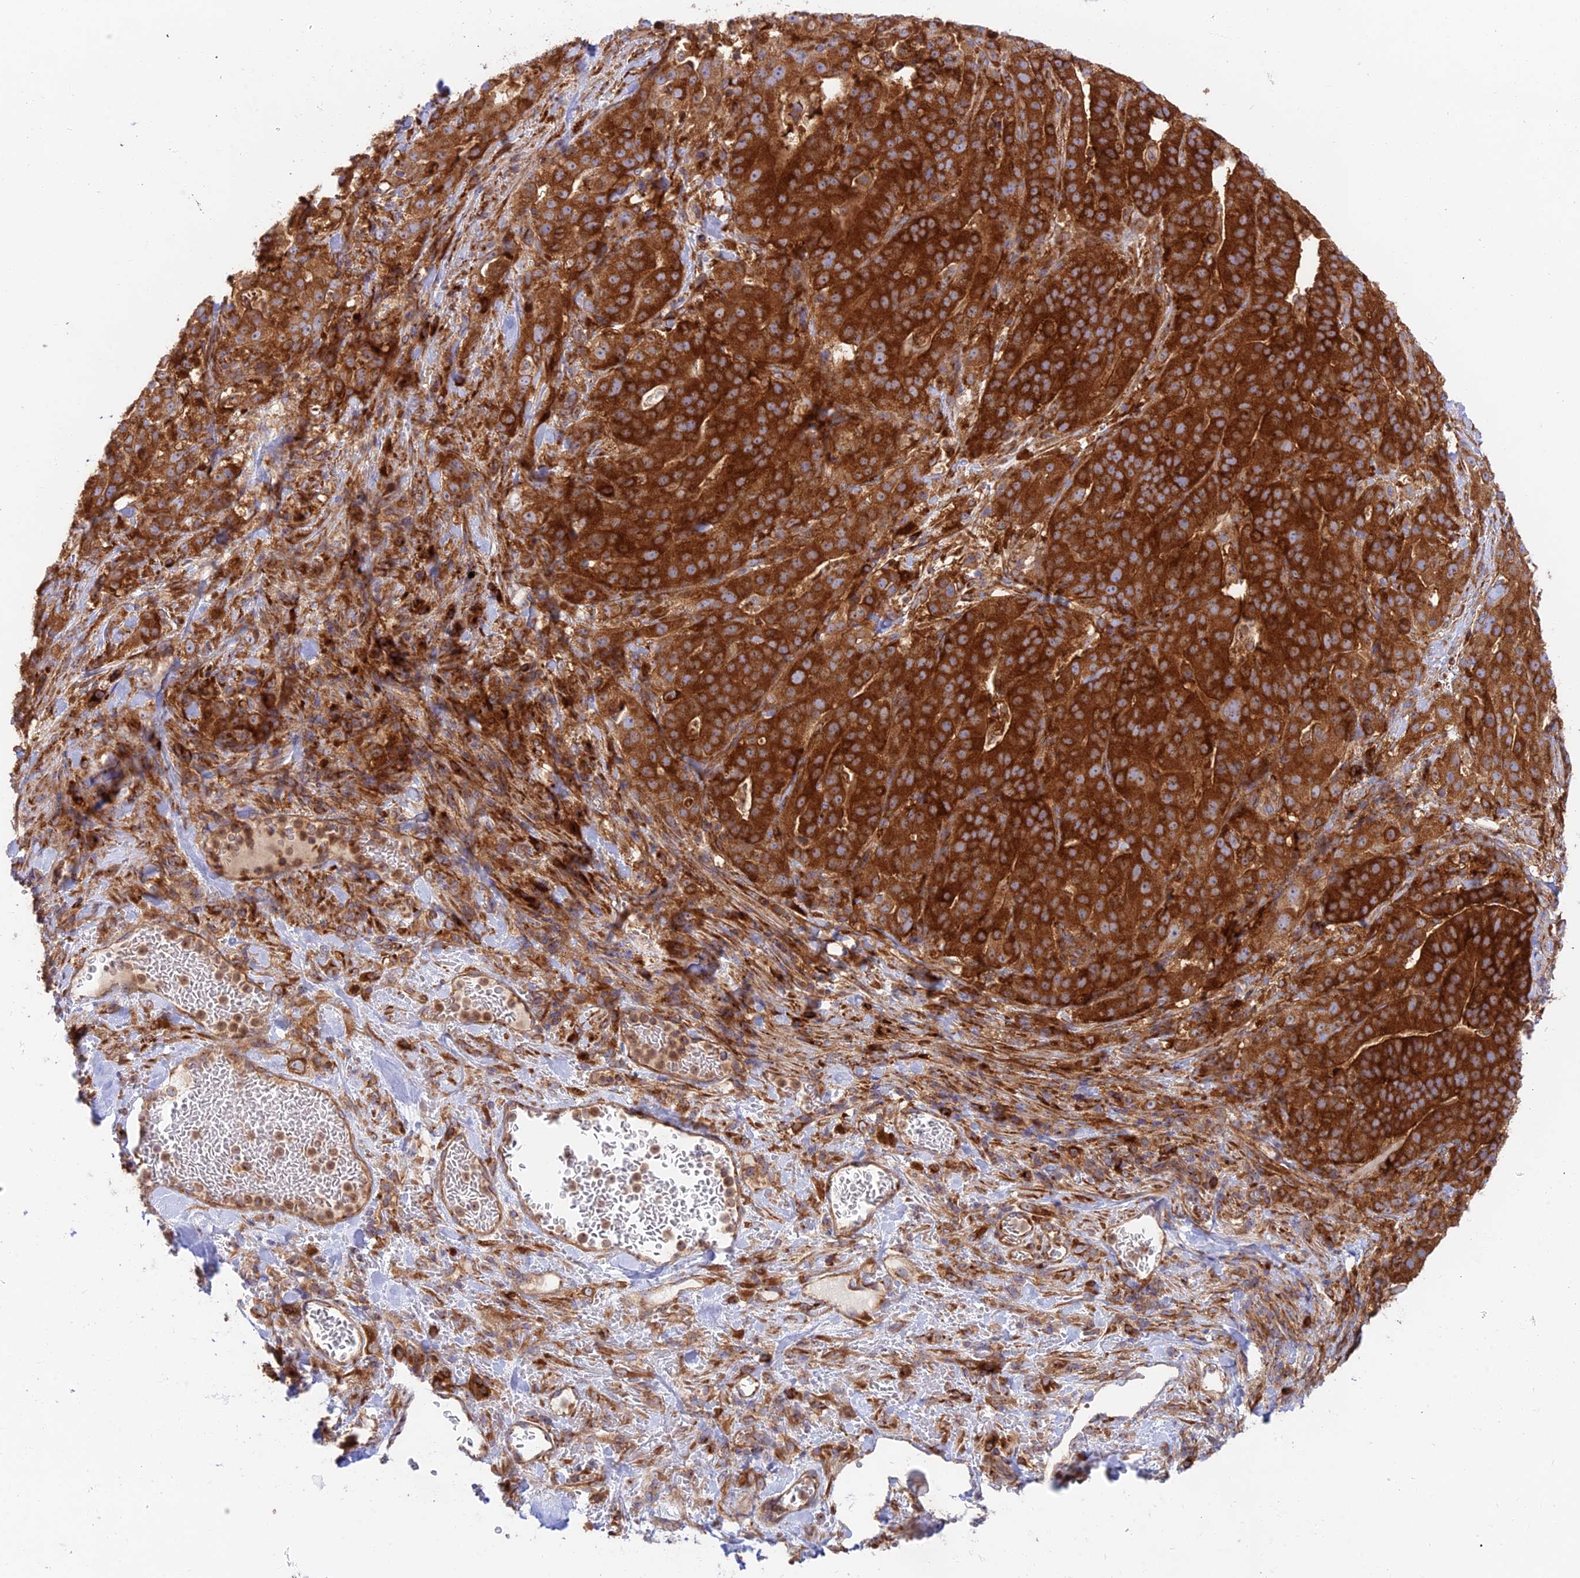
{"staining": {"intensity": "strong", "quantity": ">75%", "location": "cytoplasmic/membranous"}, "tissue": "stomach cancer", "cell_type": "Tumor cells", "image_type": "cancer", "snomed": [{"axis": "morphology", "description": "Adenocarcinoma, NOS"}, {"axis": "topography", "description": "Stomach"}], "caption": "A high amount of strong cytoplasmic/membranous positivity is seen in approximately >75% of tumor cells in stomach cancer tissue. (Stains: DAB (3,3'-diaminobenzidine) in brown, nuclei in blue, Microscopy: brightfield microscopy at high magnification).", "gene": "GOLGA3", "patient": {"sex": "male", "age": 48}}